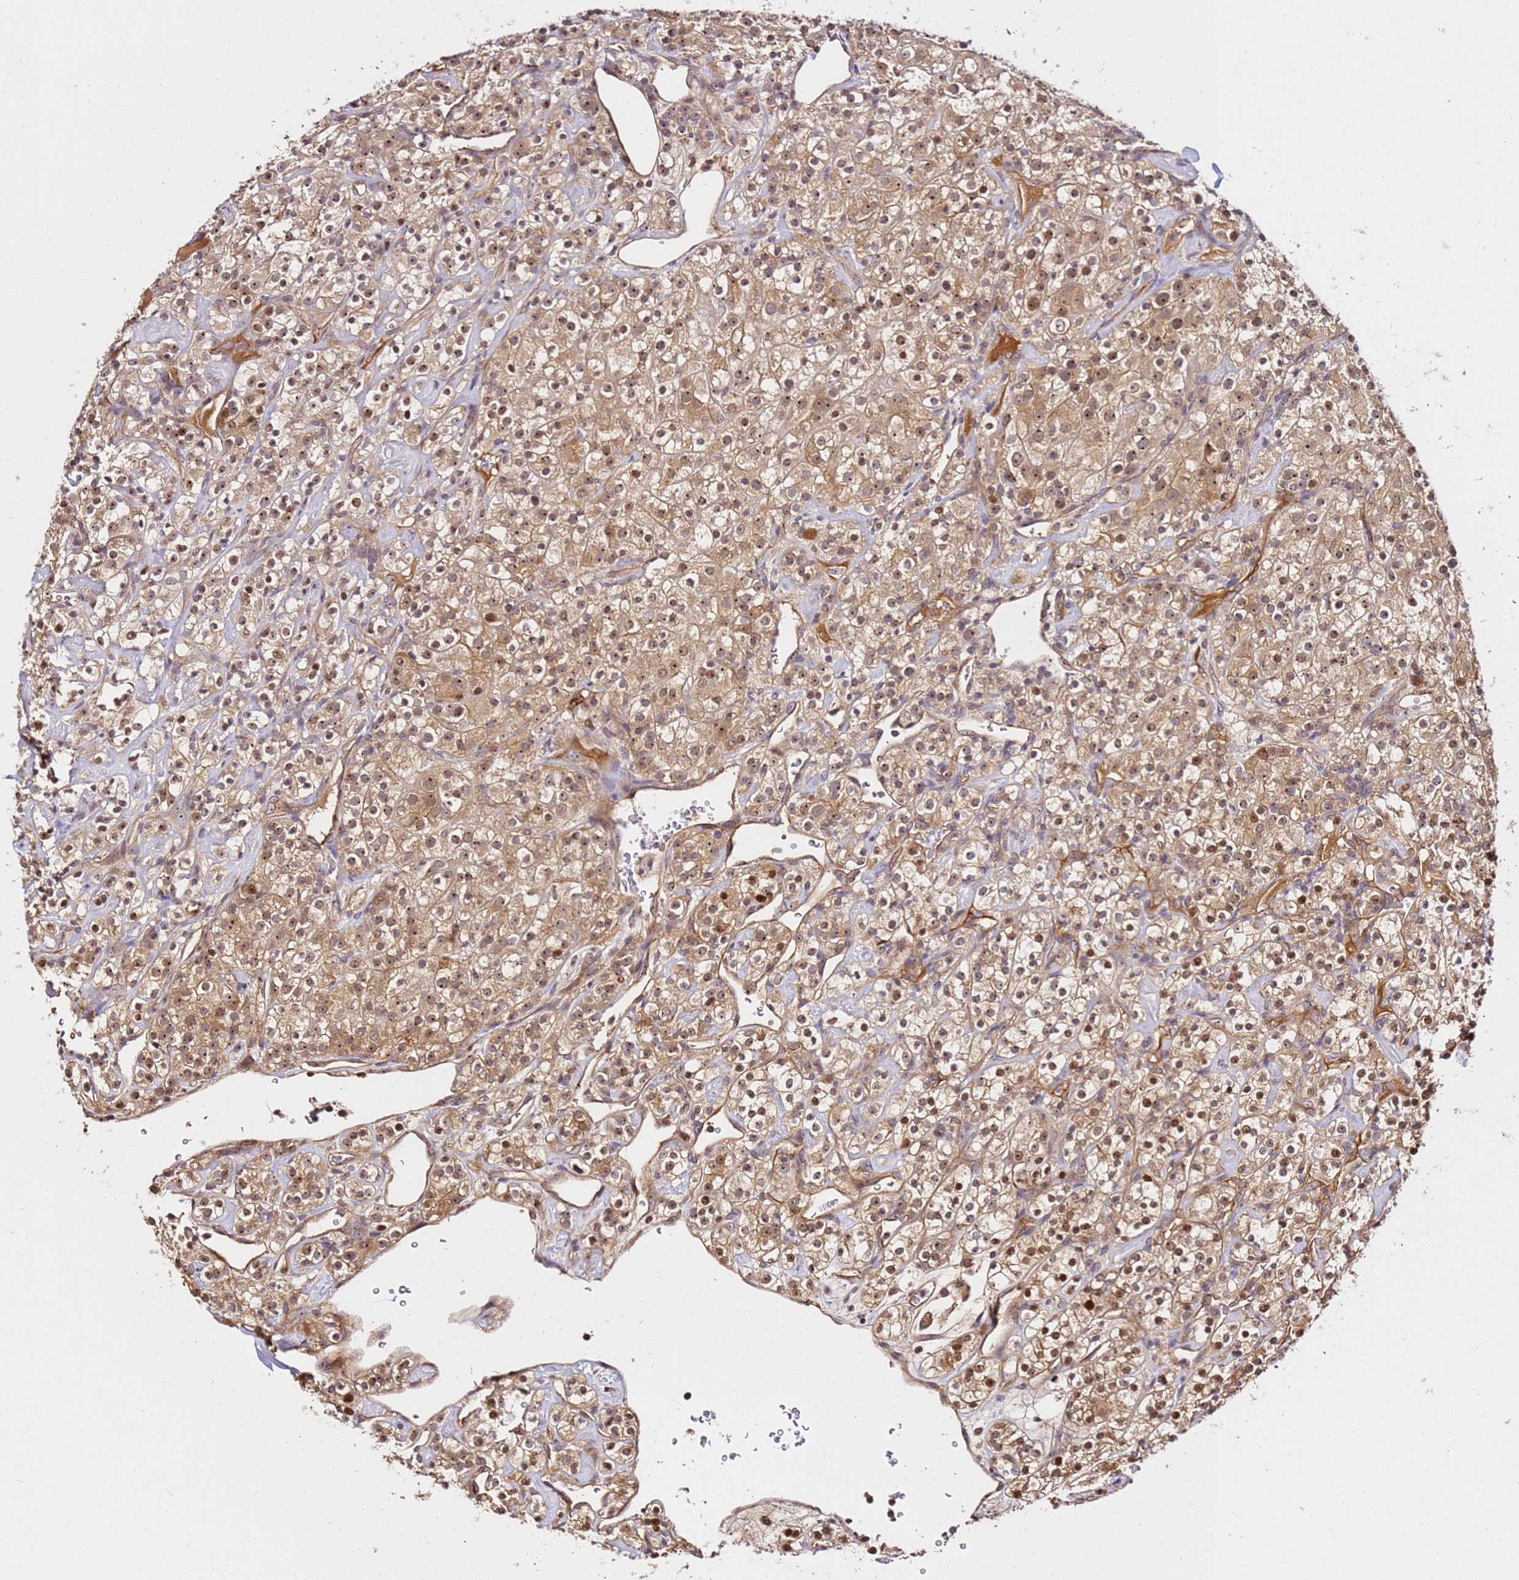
{"staining": {"intensity": "moderate", "quantity": ">75%", "location": "cytoplasmic/membranous,nuclear"}, "tissue": "renal cancer", "cell_type": "Tumor cells", "image_type": "cancer", "snomed": [{"axis": "morphology", "description": "Adenocarcinoma, NOS"}, {"axis": "topography", "description": "Kidney"}], "caption": "Brown immunohistochemical staining in renal cancer shows moderate cytoplasmic/membranous and nuclear positivity in about >75% of tumor cells.", "gene": "DDX27", "patient": {"sex": "male", "age": 77}}